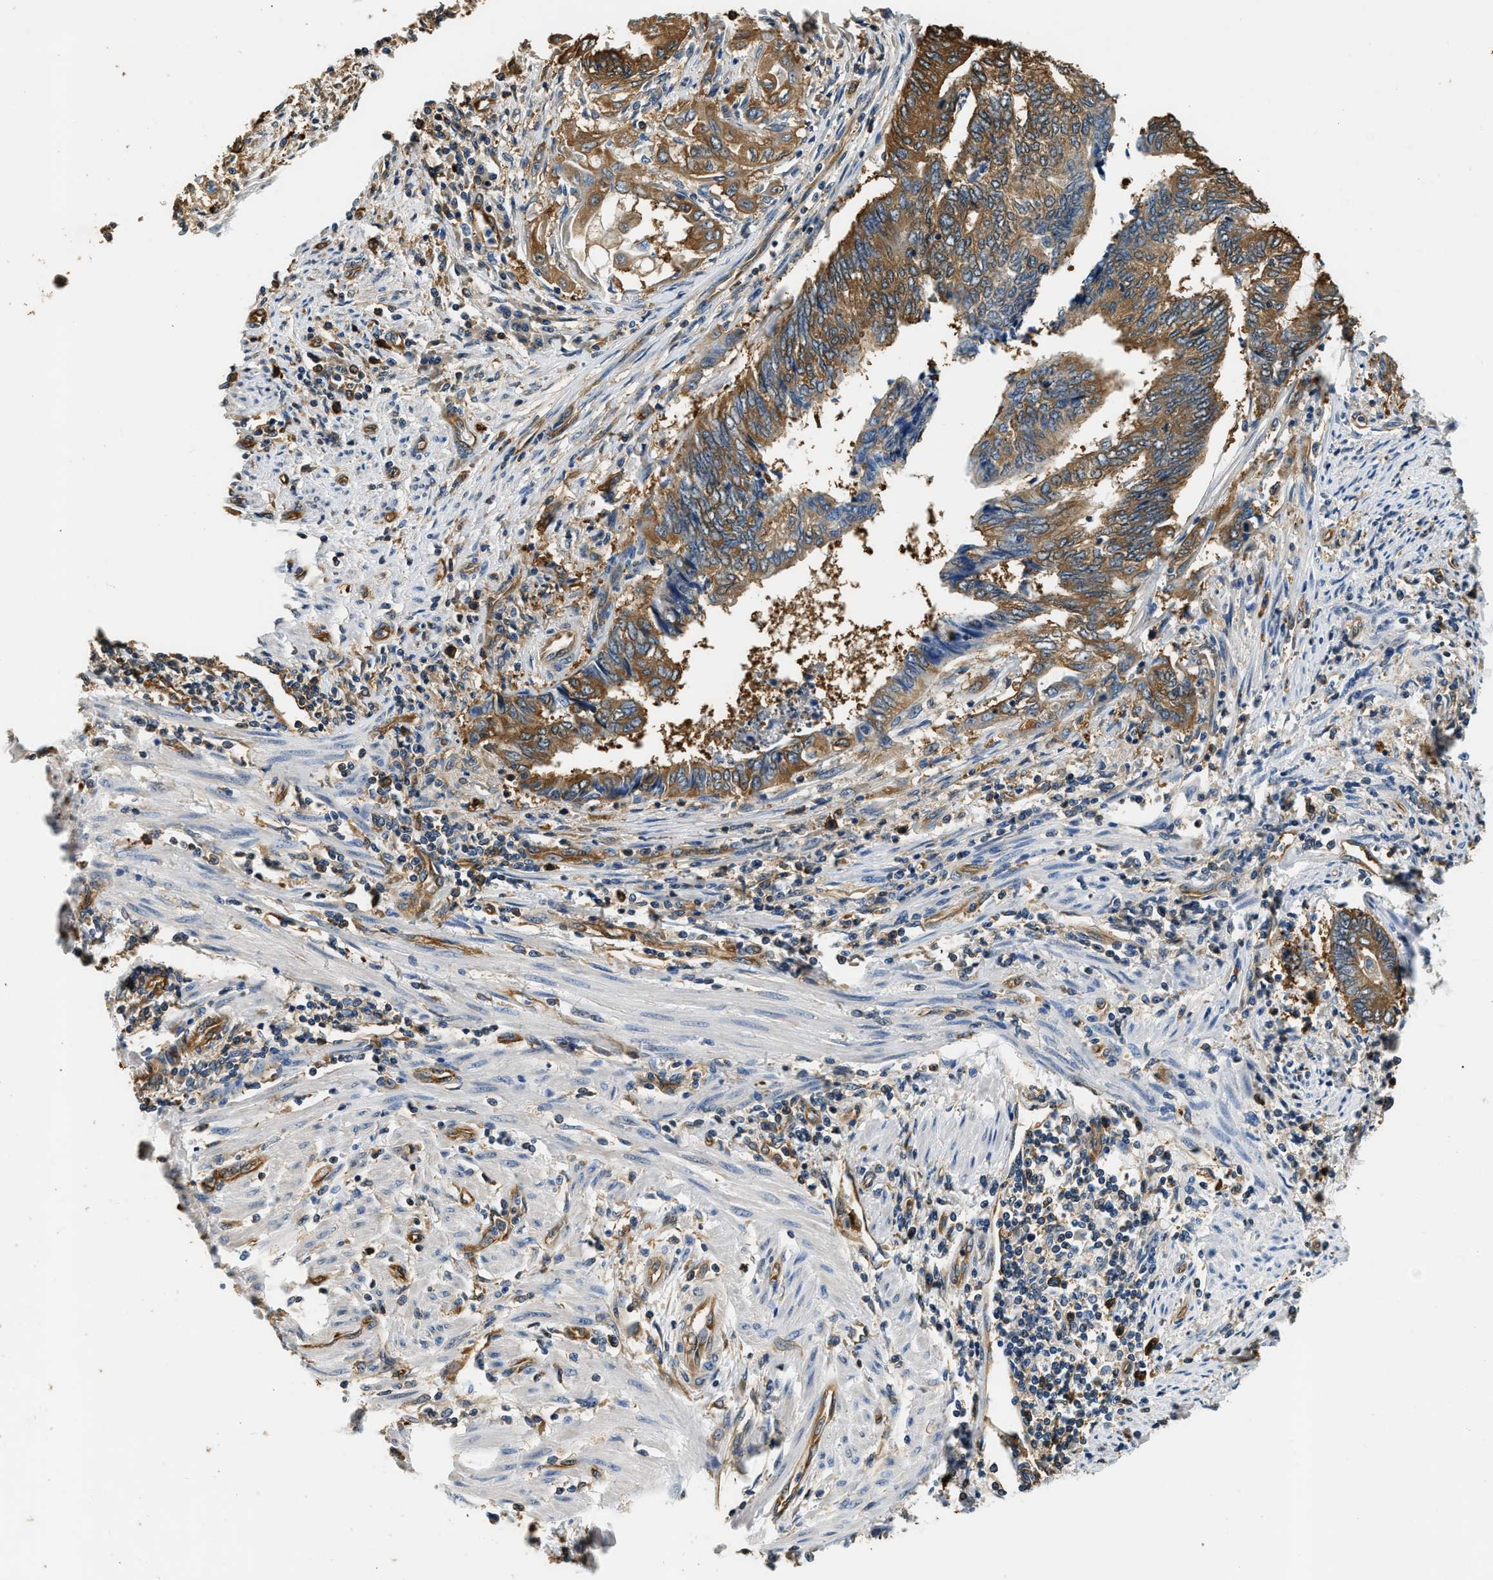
{"staining": {"intensity": "strong", "quantity": ">75%", "location": "cytoplasmic/membranous"}, "tissue": "endometrial cancer", "cell_type": "Tumor cells", "image_type": "cancer", "snomed": [{"axis": "morphology", "description": "Adenocarcinoma, NOS"}, {"axis": "topography", "description": "Uterus"}, {"axis": "topography", "description": "Endometrium"}], "caption": "Protein expression analysis of human endometrial adenocarcinoma reveals strong cytoplasmic/membranous positivity in approximately >75% of tumor cells.", "gene": "PPP2R1B", "patient": {"sex": "female", "age": 70}}